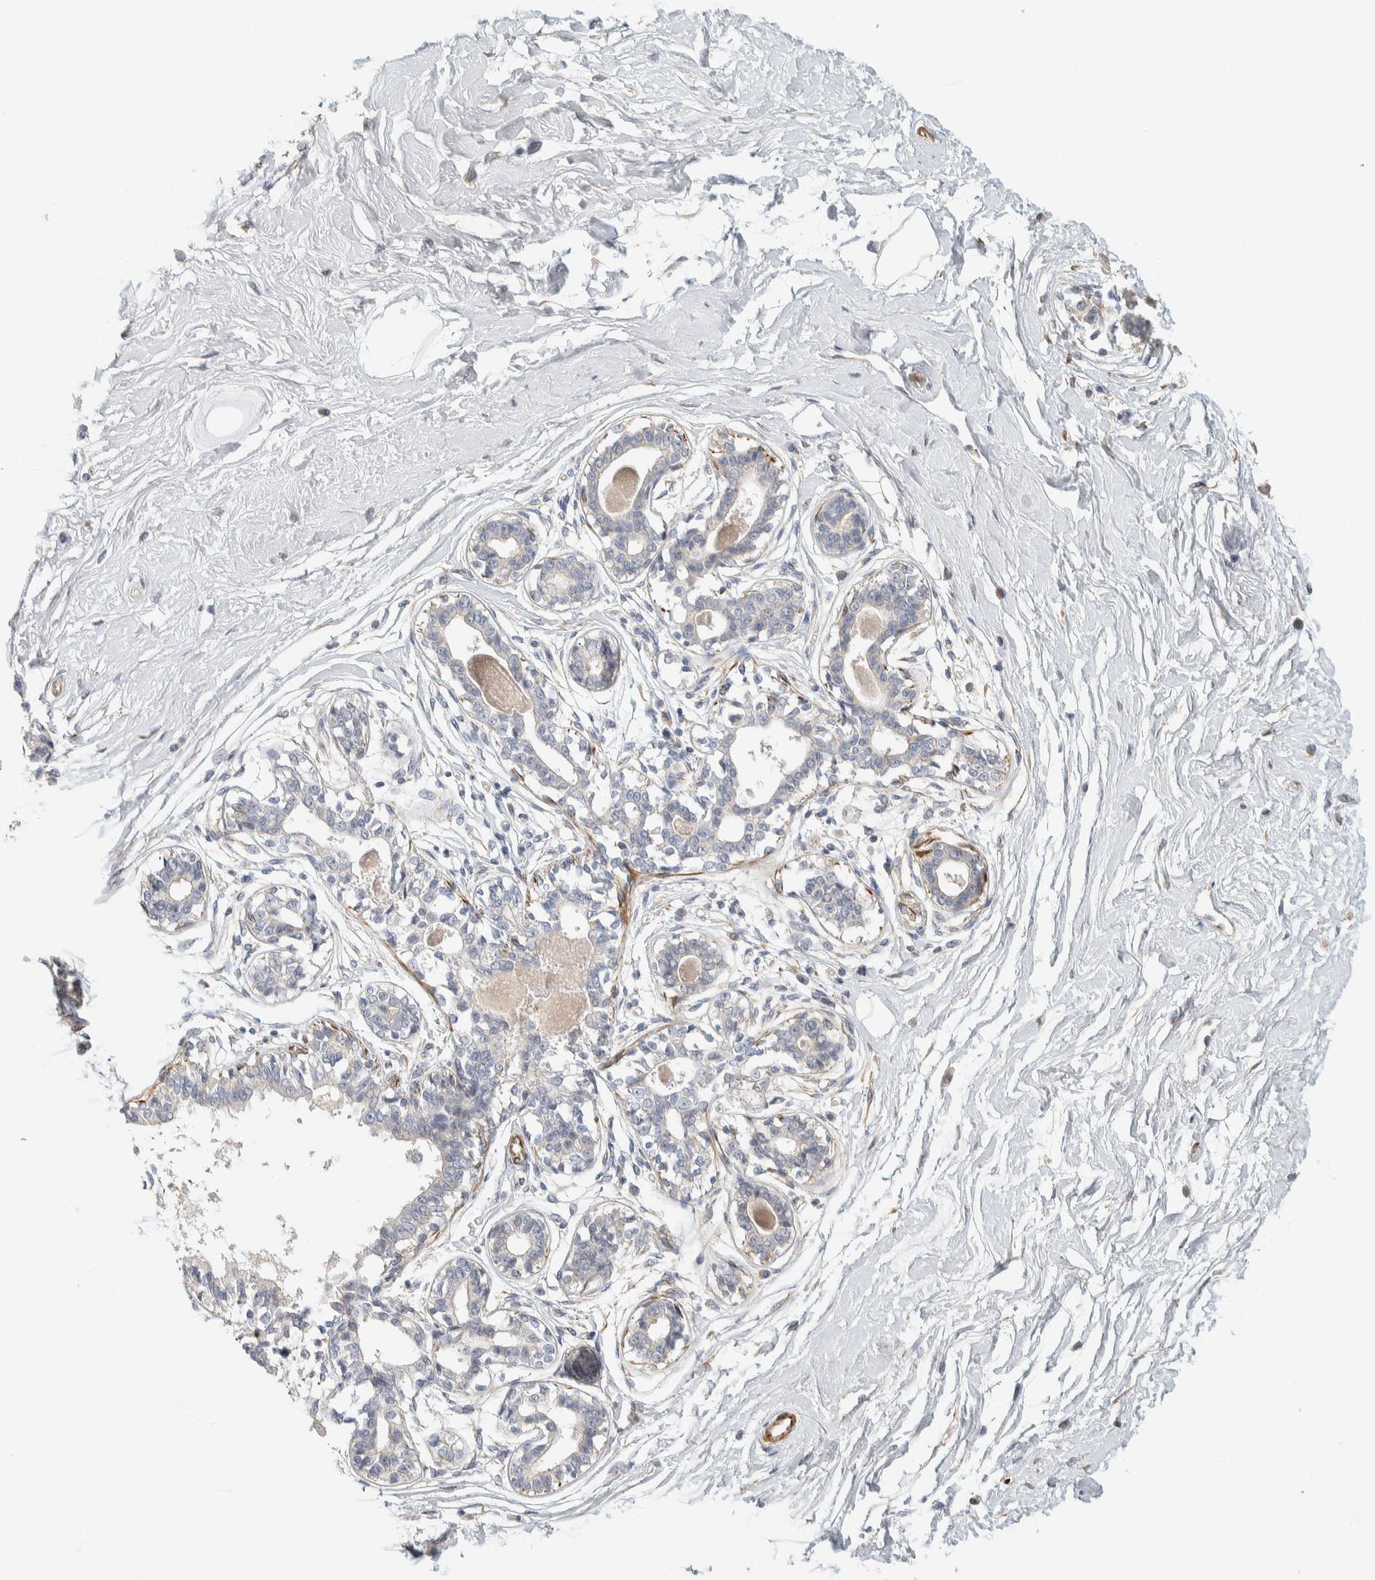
{"staining": {"intensity": "negative", "quantity": "none", "location": "none"}, "tissue": "breast", "cell_type": "Adipocytes", "image_type": "normal", "snomed": [{"axis": "morphology", "description": "Normal tissue, NOS"}, {"axis": "topography", "description": "Breast"}], "caption": "High power microscopy image of an immunohistochemistry micrograph of normal breast, revealing no significant expression in adipocytes.", "gene": "CDR2", "patient": {"sex": "female", "age": 45}}